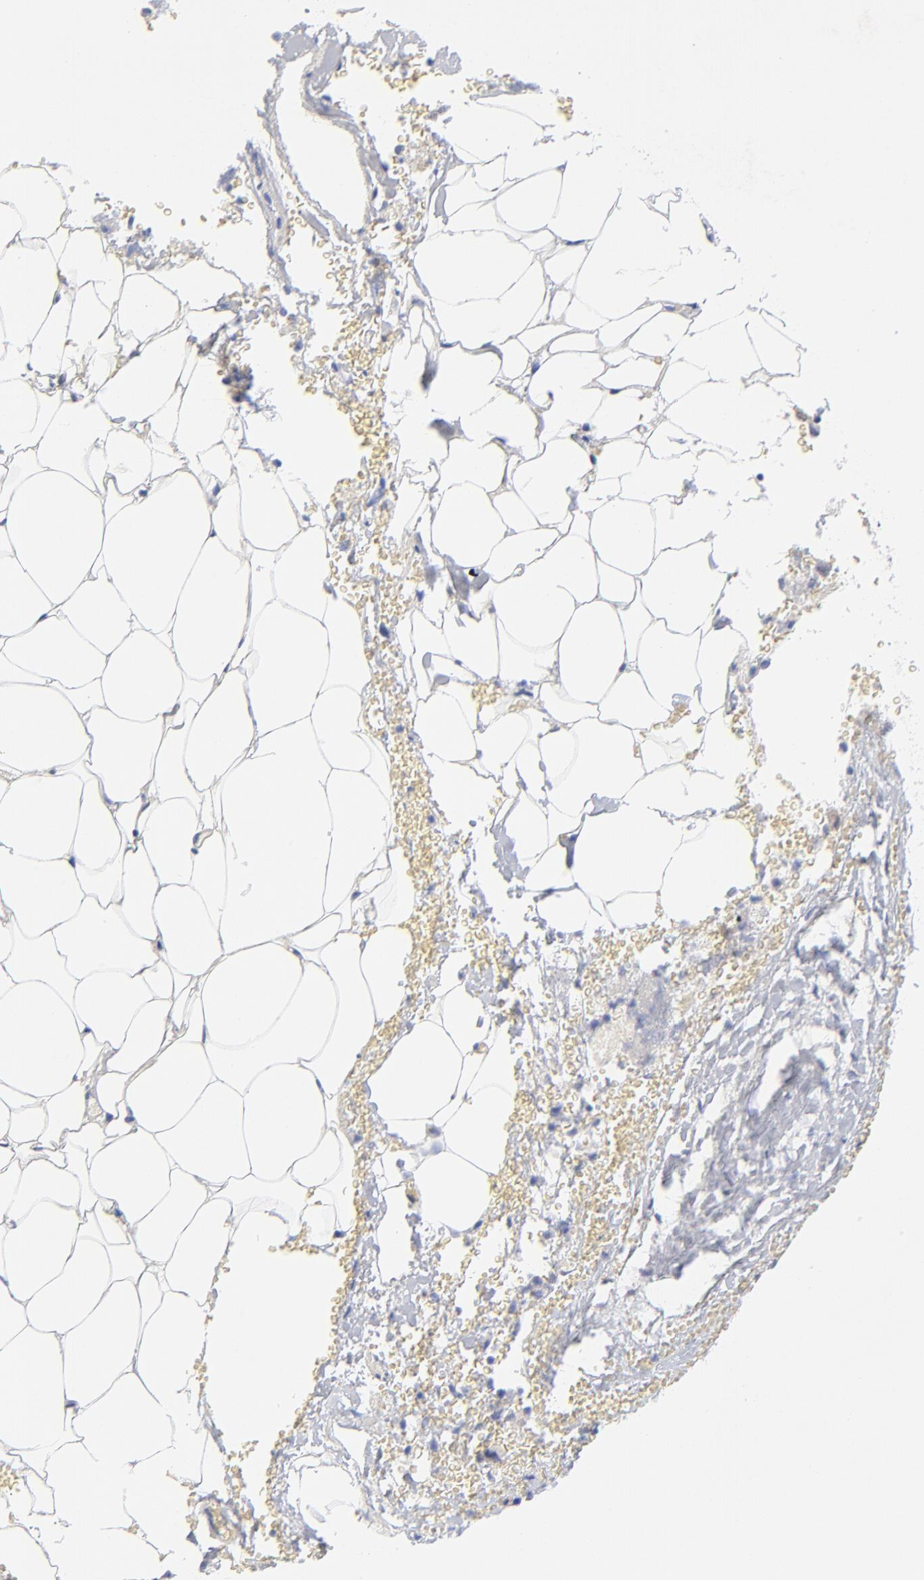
{"staining": {"intensity": "negative", "quantity": "none", "location": "none"}, "tissue": "adrenal gland", "cell_type": "Glandular cells", "image_type": "normal", "snomed": [{"axis": "morphology", "description": "Normal tissue, NOS"}, {"axis": "topography", "description": "Adrenal gland"}], "caption": "There is no significant positivity in glandular cells of adrenal gland. Nuclei are stained in blue.", "gene": "SULT4A1", "patient": {"sex": "female", "age": 71}}